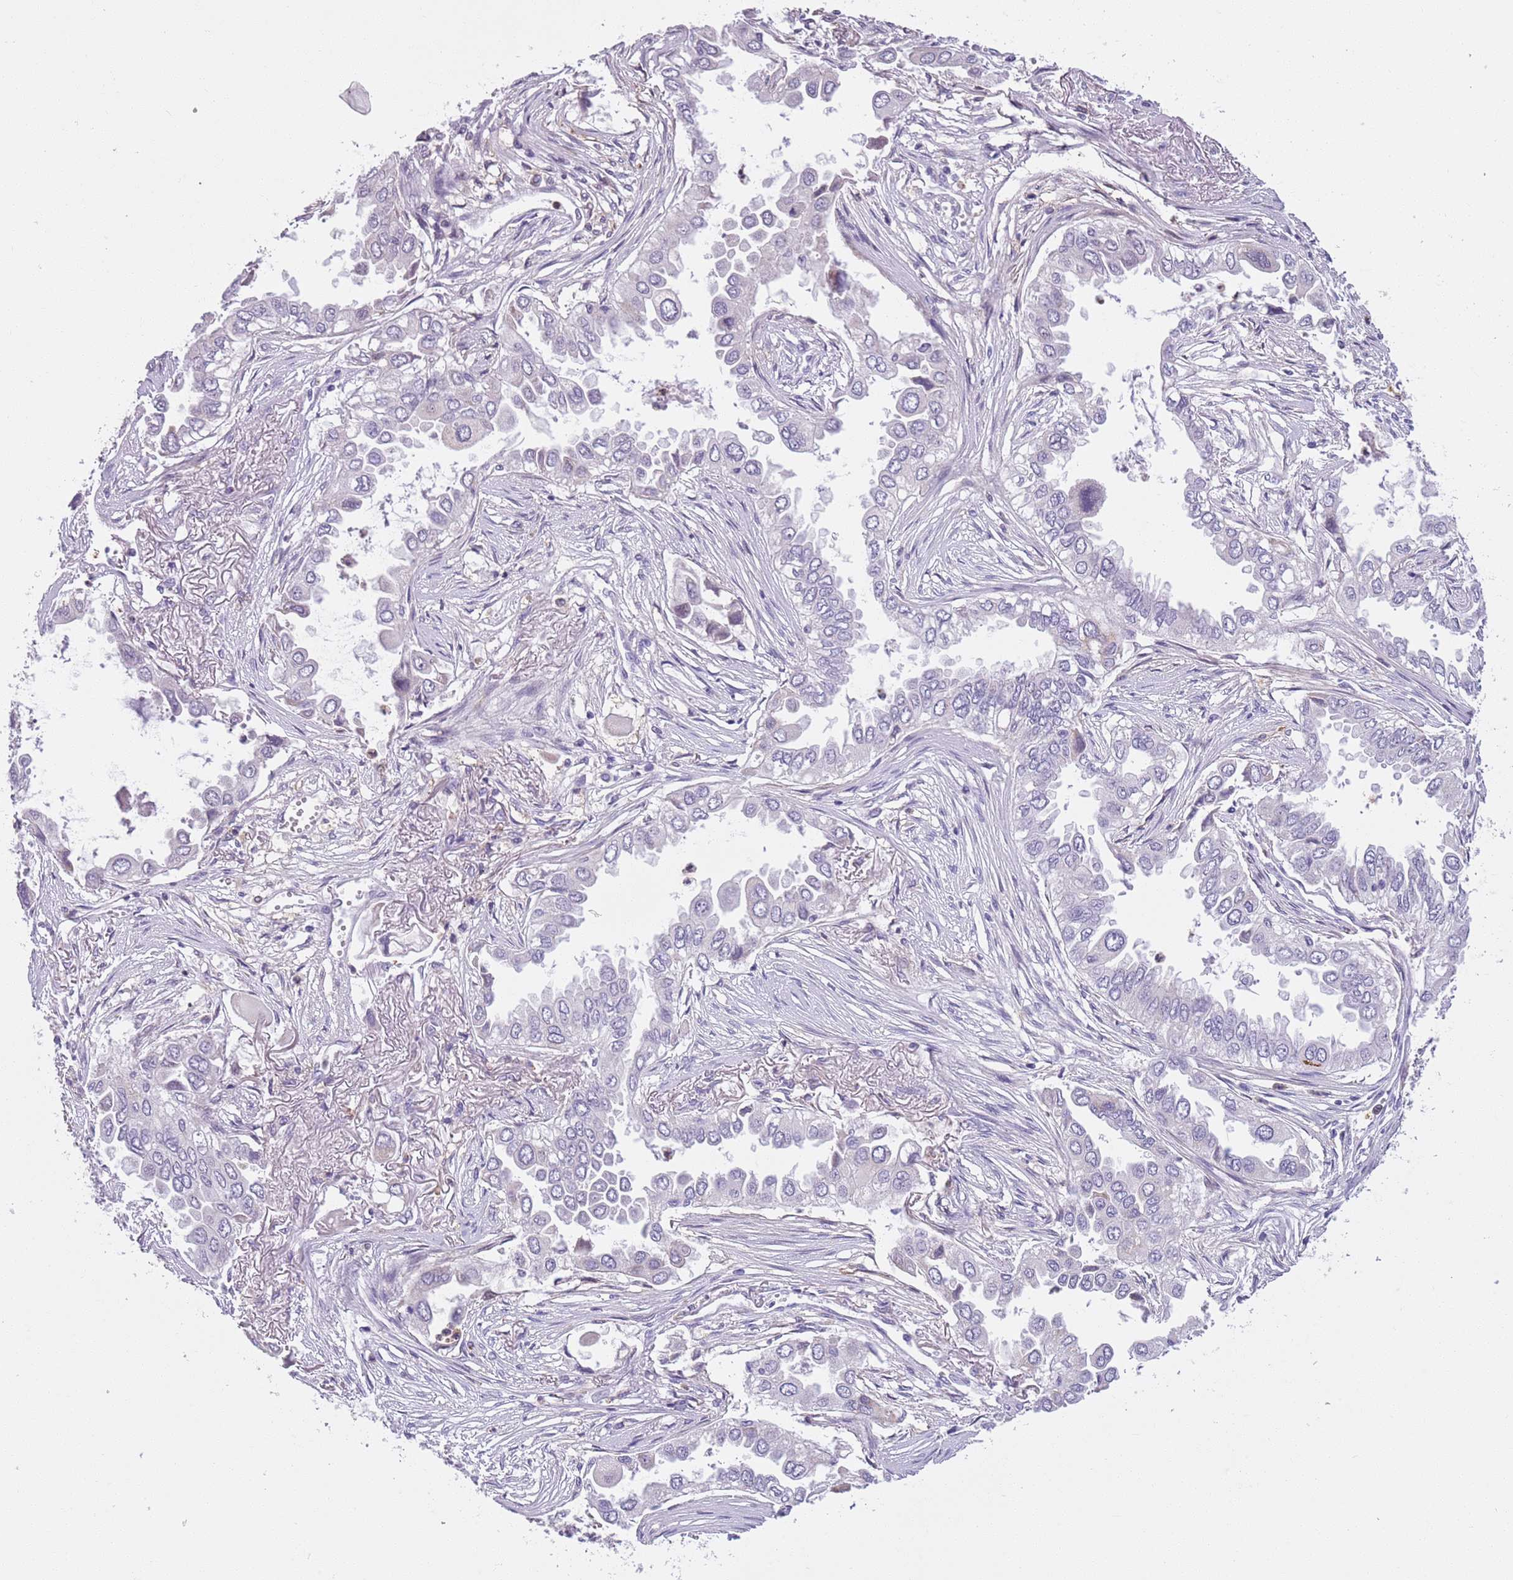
{"staining": {"intensity": "negative", "quantity": "none", "location": "none"}, "tissue": "lung cancer", "cell_type": "Tumor cells", "image_type": "cancer", "snomed": [{"axis": "morphology", "description": "Adenocarcinoma, NOS"}, {"axis": "topography", "description": "Lung"}], "caption": "DAB immunohistochemical staining of adenocarcinoma (lung) reveals no significant staining in tumor cells.", "gene": "JAML", "patient": {"sex": "female", "age": 76}}